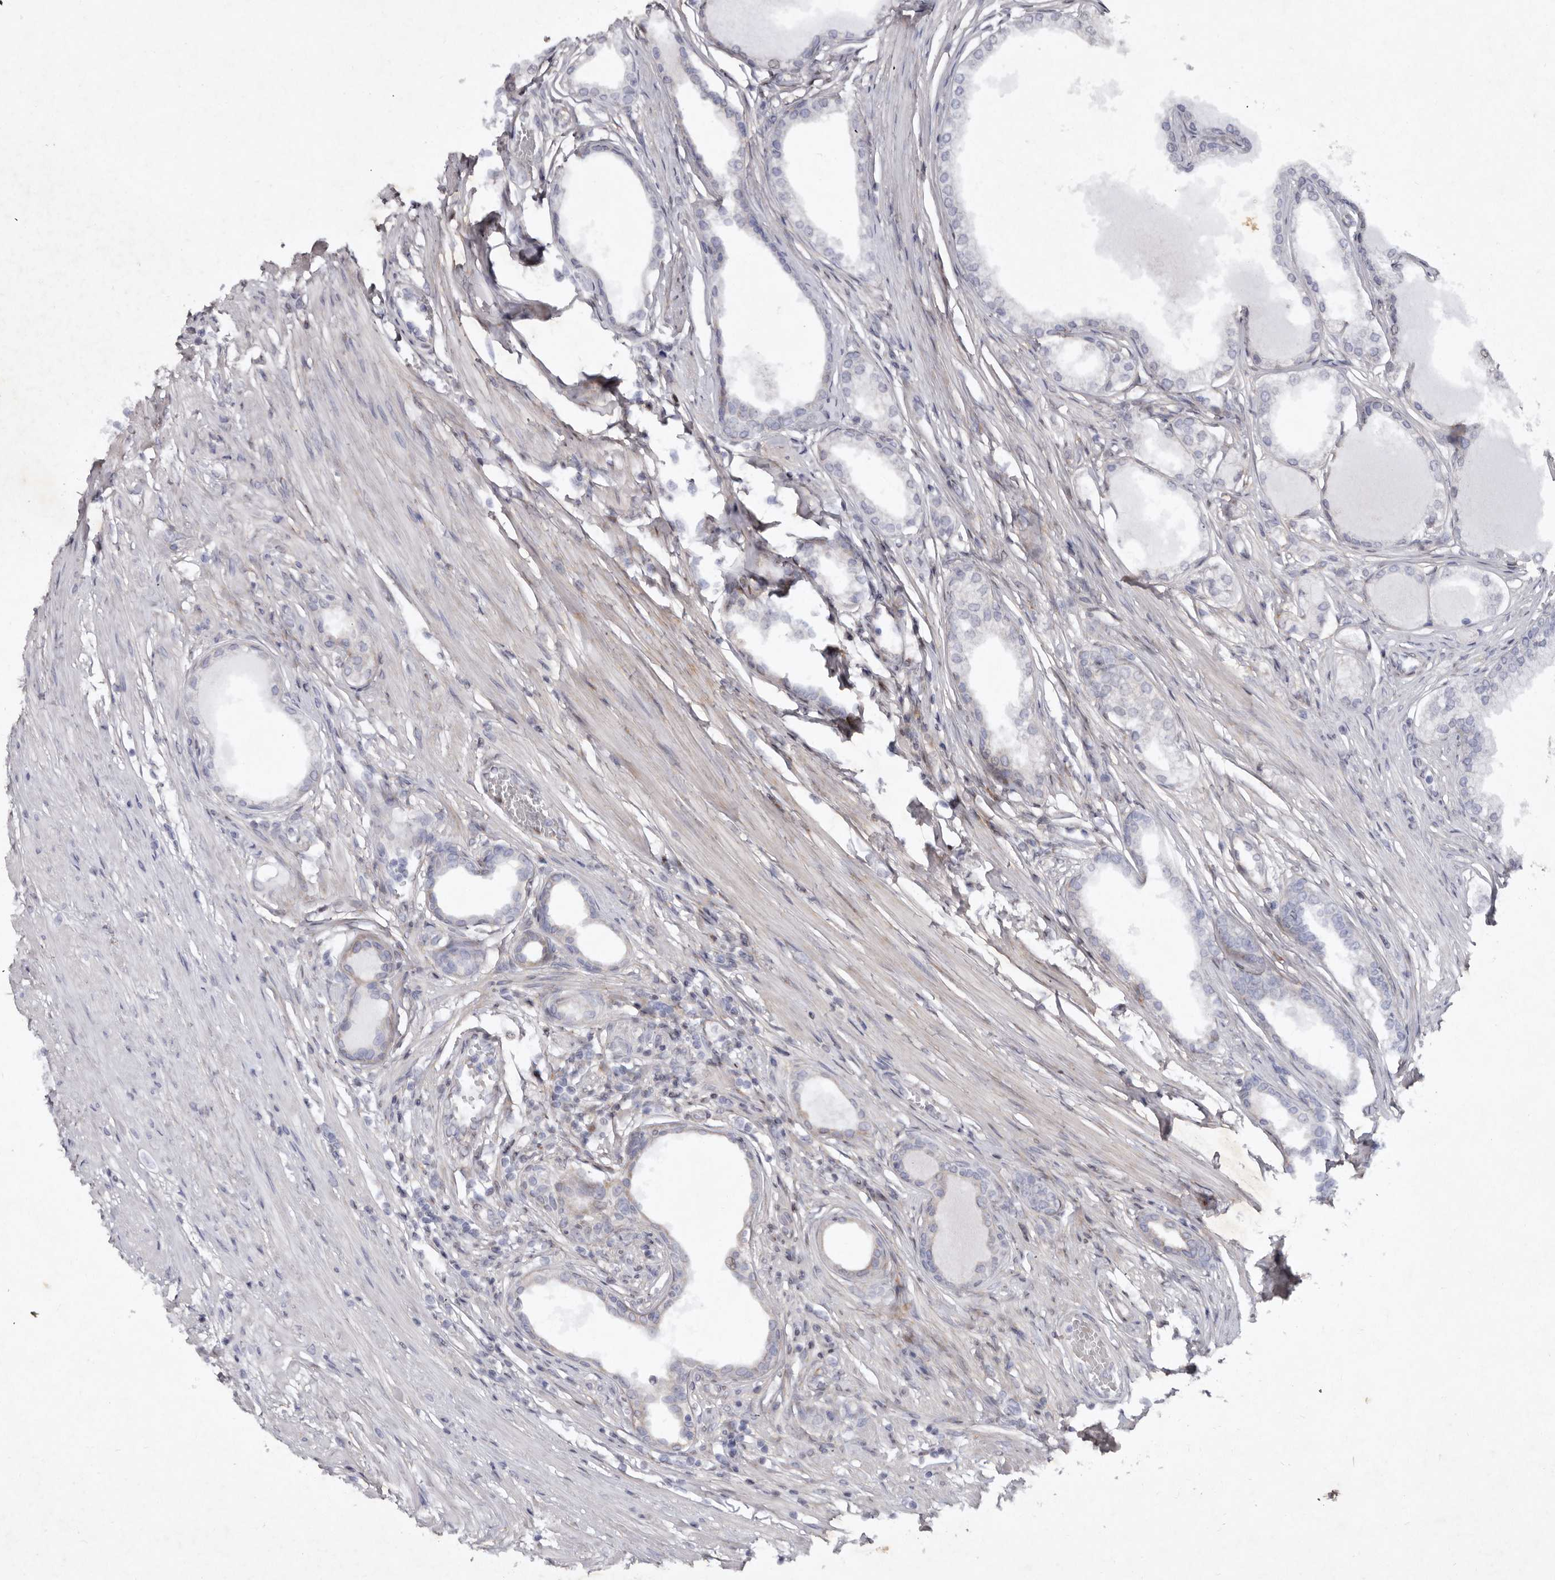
{"staining": {"intensity": "moderate", "quantity": "<25%", "location": "cytoplasmic/membranous,nuclear"}, "tissue": "prostate", "cell_type": "Glandular cells", "image_type": "normal", "snomed": [{"axis": "morphology", "description": "Normal tissue, NOS"}, {"axis": "morphology", "description": "Urothelial carcinoma, Low grade"}, {"axis": "topography", "description": "Urinary bladder"}, {"axis": "topography", "description": "Prostate"}], "caption": "Benign prostate was stained to show a protein in brown. There is low levels of moderate cytoplasmic/membranous,nuclear staining in approximately <25% of glandular cells. (DAB IHC, brown staining for protein, blue staining for nuclei).", "gene": "ABL1", "patient": {"sex": "male", "age": 60}}